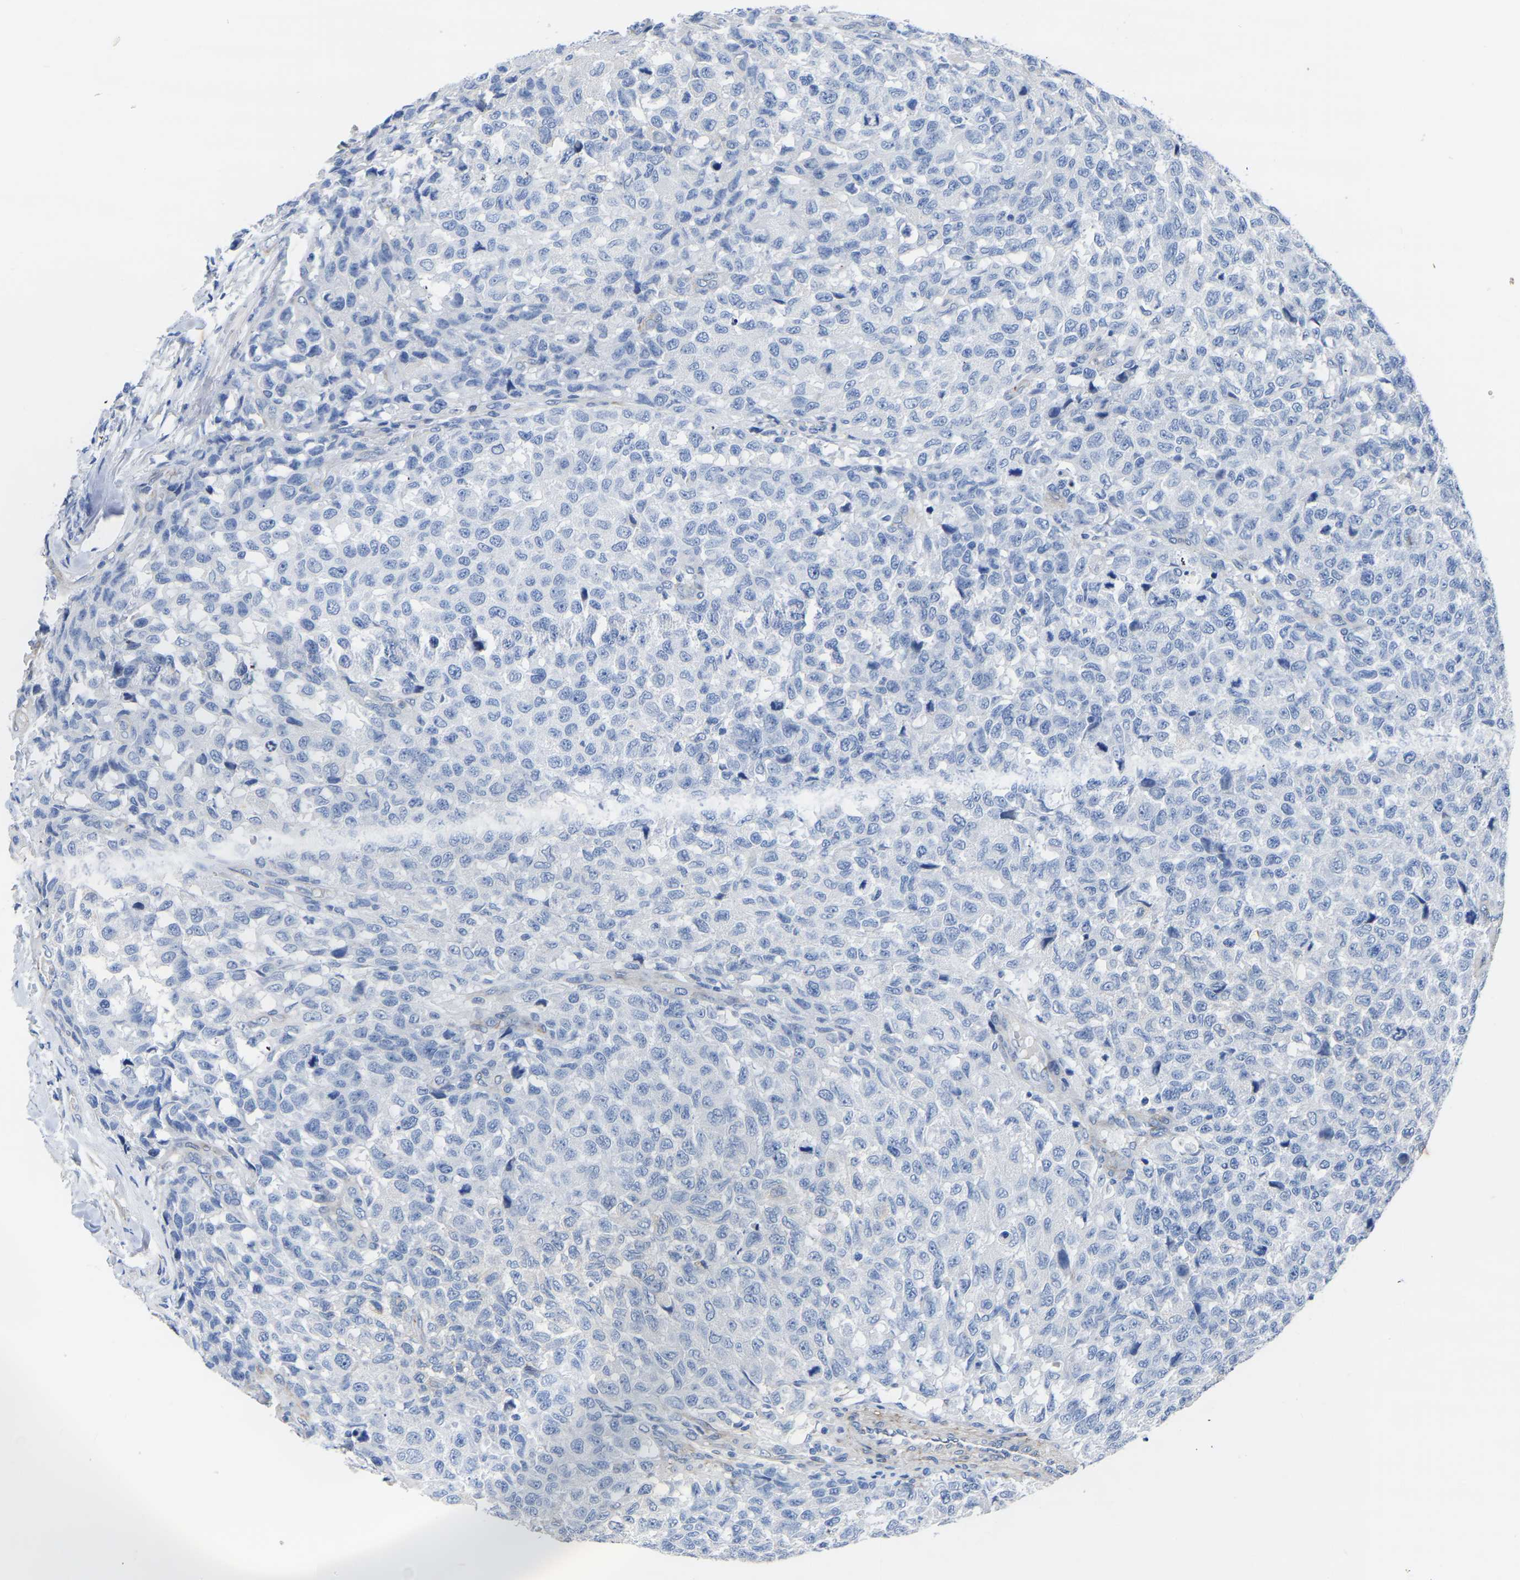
{"staining": {"intensity": "negative", "quantity": "none", "location": "none"}, "tissue": "testis cancer", "cell_type": "Tumor cells", "image_type": "cancer", "snomed": [{"axis": "morphology", "description": "Seminoma, NOS"}, {"axis": "topography", "description": "Testis"}], "caption": "The histopathology image exhibits no staining of tumor cells in testis cancer.", "gene": "SLC45A3", "patient": {"sex": "male", "age": 59}}